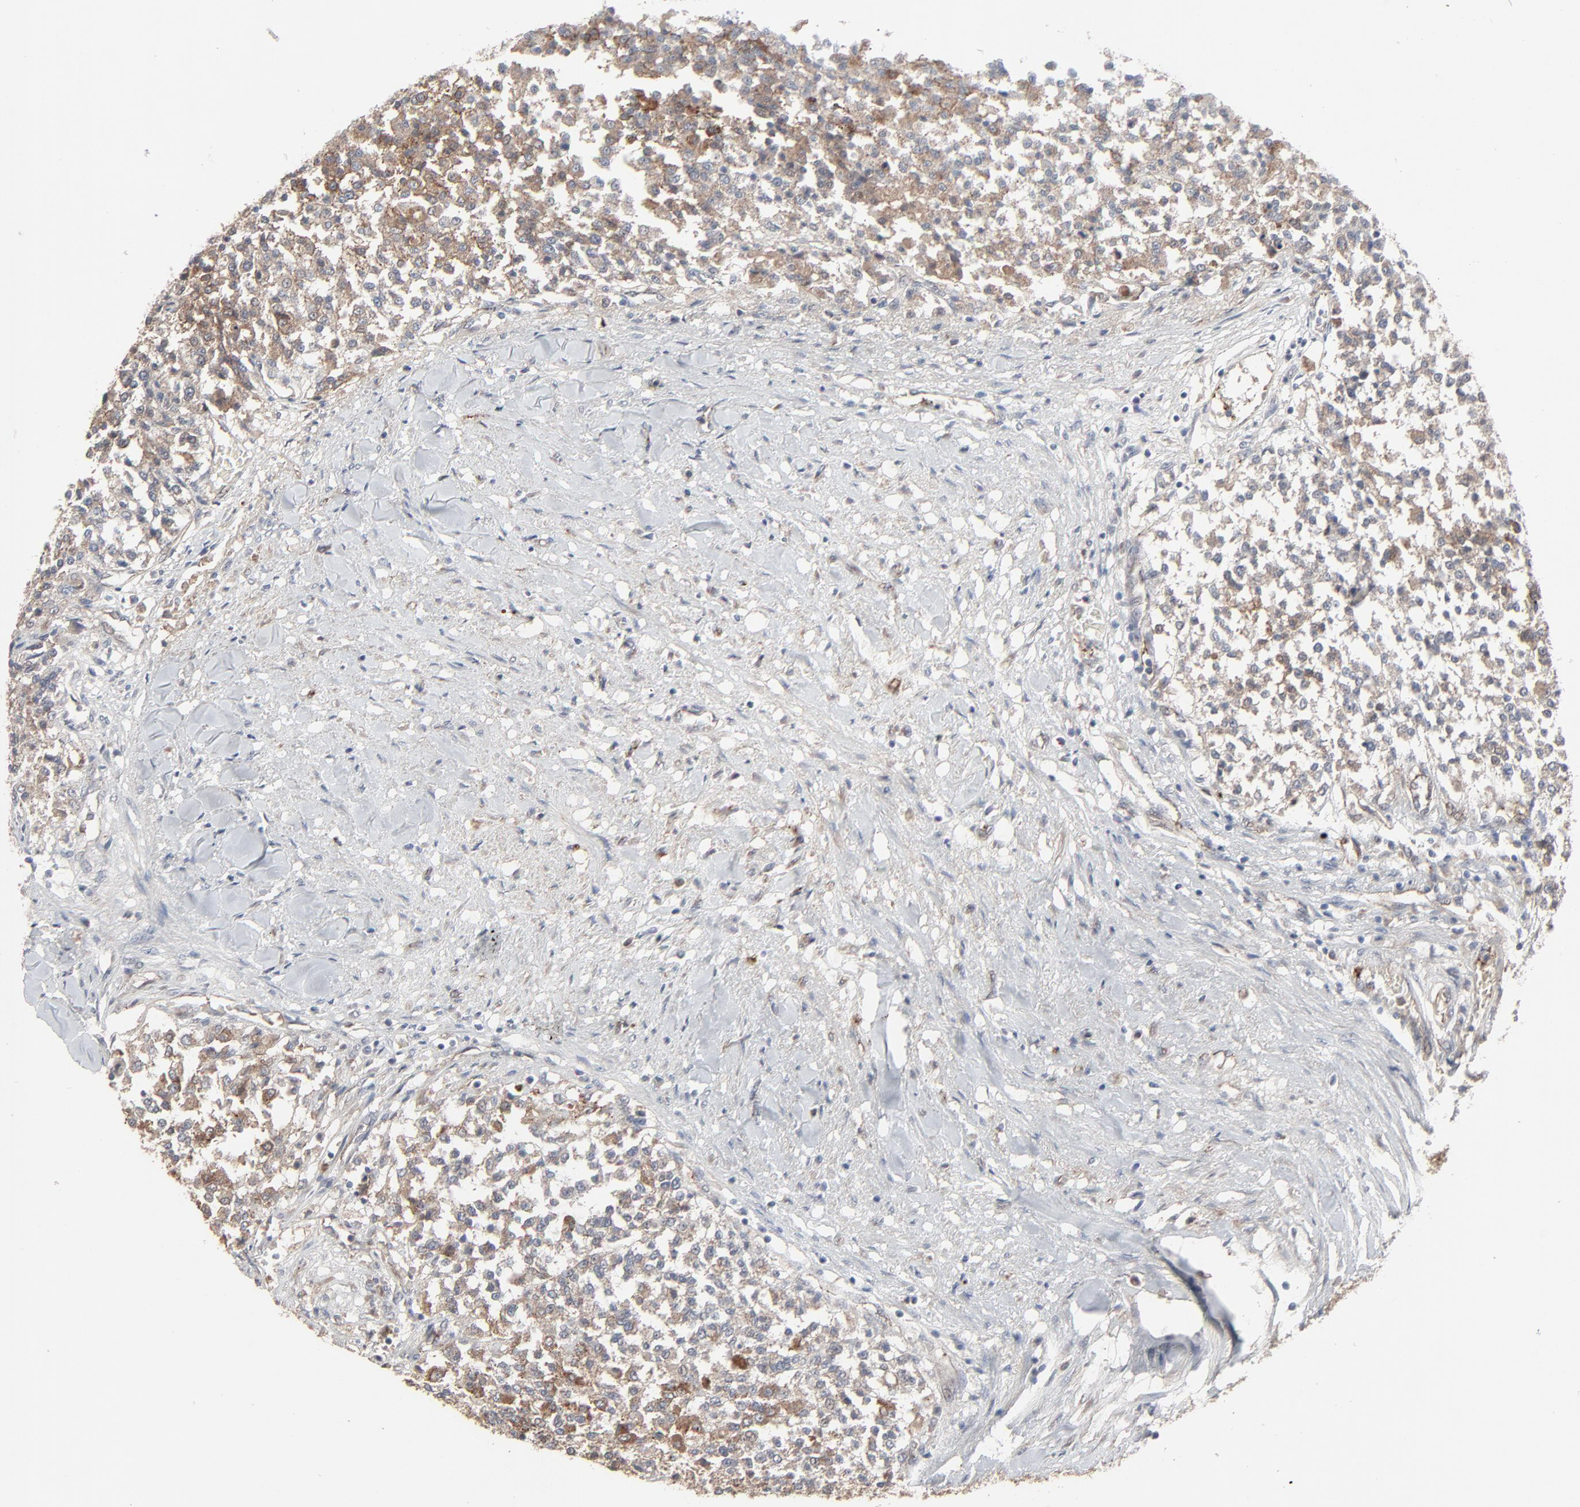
{"staining": {"intensity": "moderate", "quantity": "25%-75%", "location": "cytoplasmic/membranous"}, "tissue": "testis cancer", "cell_type": "Tumor cells", "image_type": "cancer", "snomed": [{"axis": "morphology", "description": "Seminoma, NOS"}, {"axis": "topography", "description": "Testis"}], "caption": "DAB immunohistochemical staining of human testis cancer (seminoma) reveals moderate cytoplasmic/membranous protein positivity in approximately 25%-75% of tumor cells. (IHC, brightfield microscopy, high magnification).", "gene": "JAM3", "patient": {"sex": "male", "age": 59}}